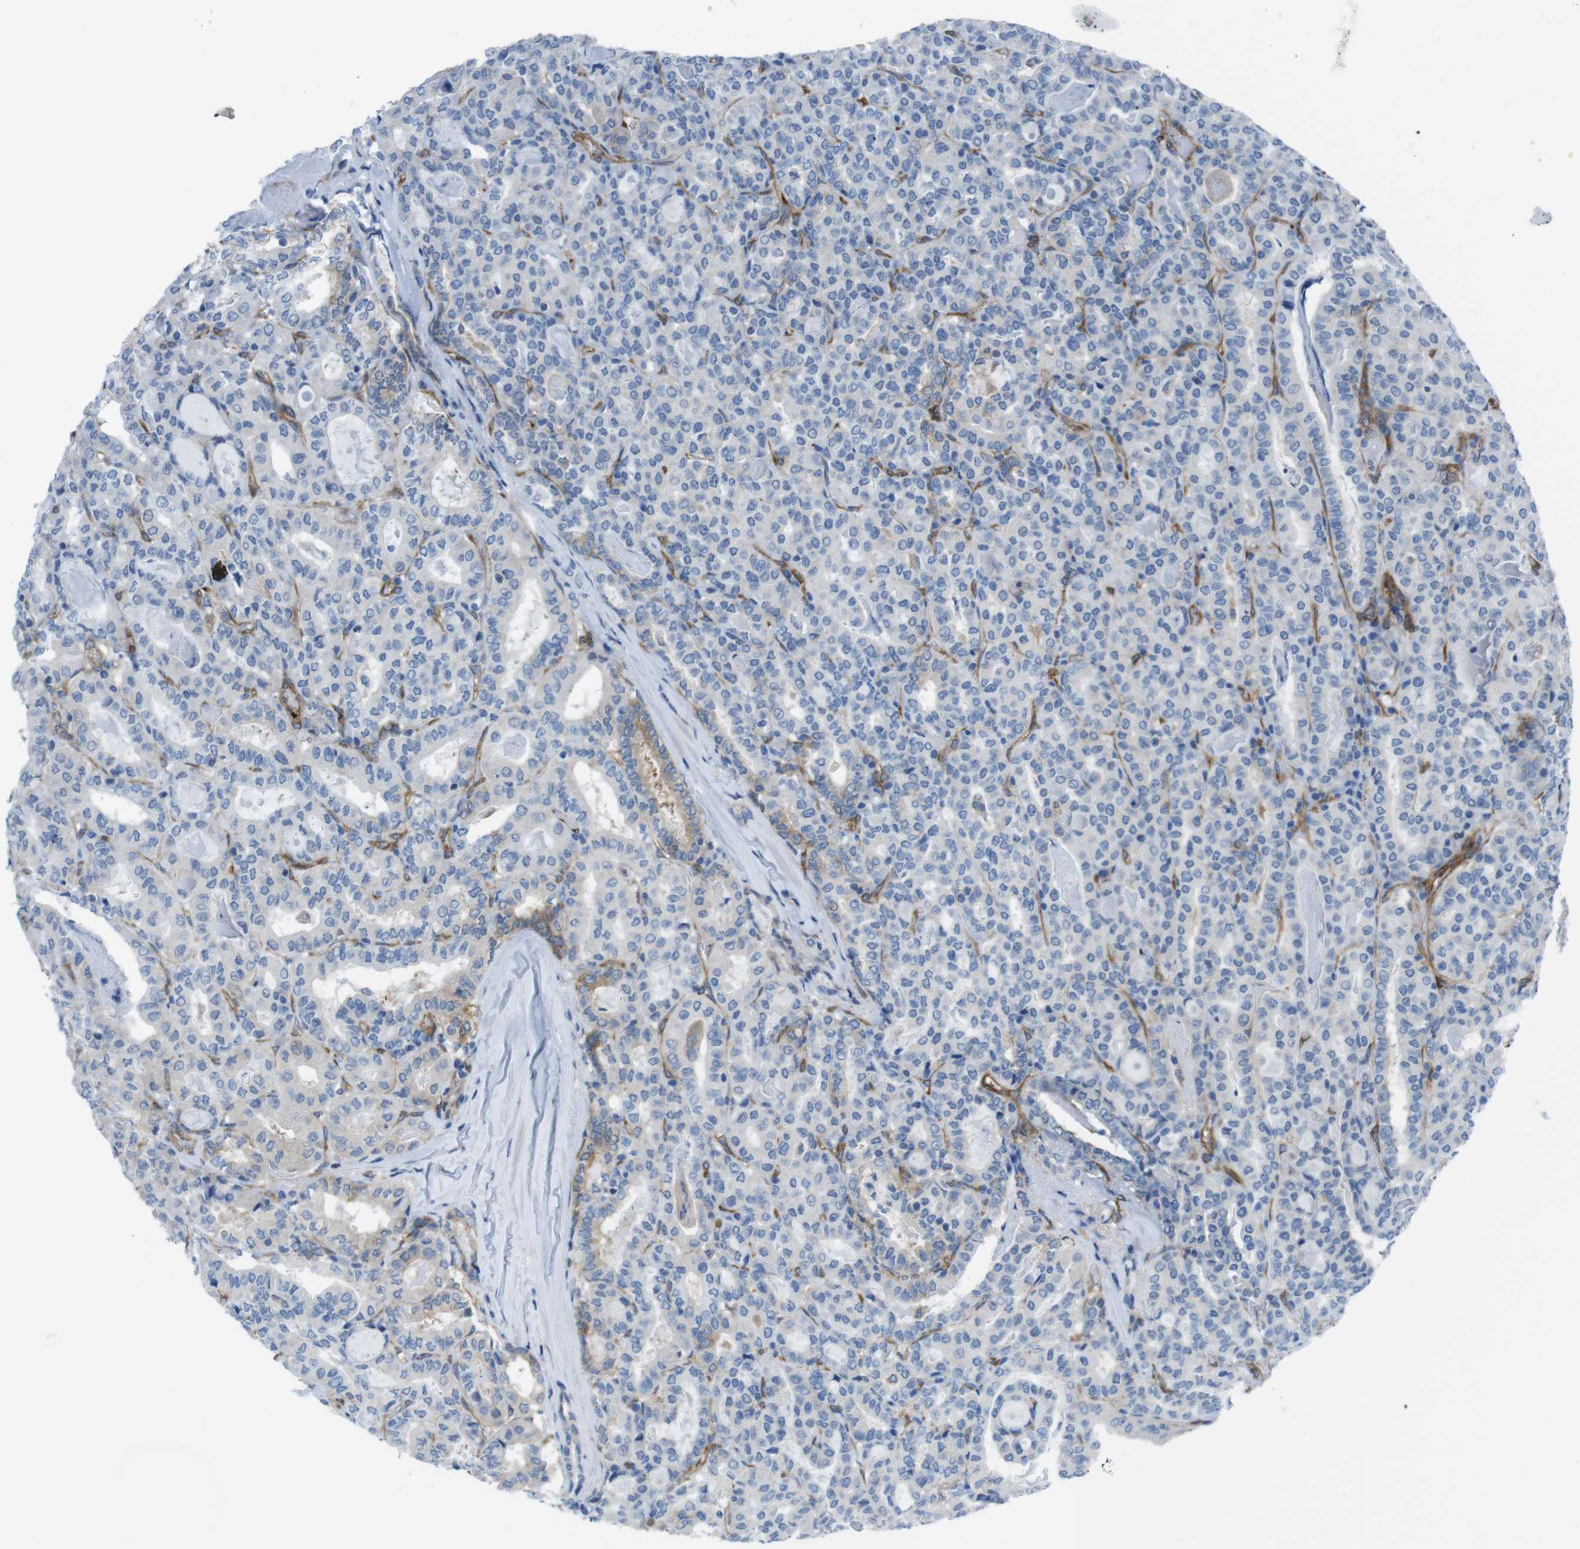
{"staining": {"intensity": "negative", "quantity": "none", "location": "none"}, "tissue": "thyroid cancer", "cell_type": "Tumor cells", "image_type": "cancer", "snomed": [{"axis": "morphology", "description": "Papillary adenocarcinoma, NOS"}, {"axis": "topography", "description": "Thyroid gland"}], "caption": "High magnification brightfield microscopy of thyroid papillary adenocarcinoma stained with DAB (brown) and counterstained with hematoxylin (blue): tumor cells show no significant positivity.", "gene": "DIAPH2", "patient": {"sex": "female", "age": 42}}